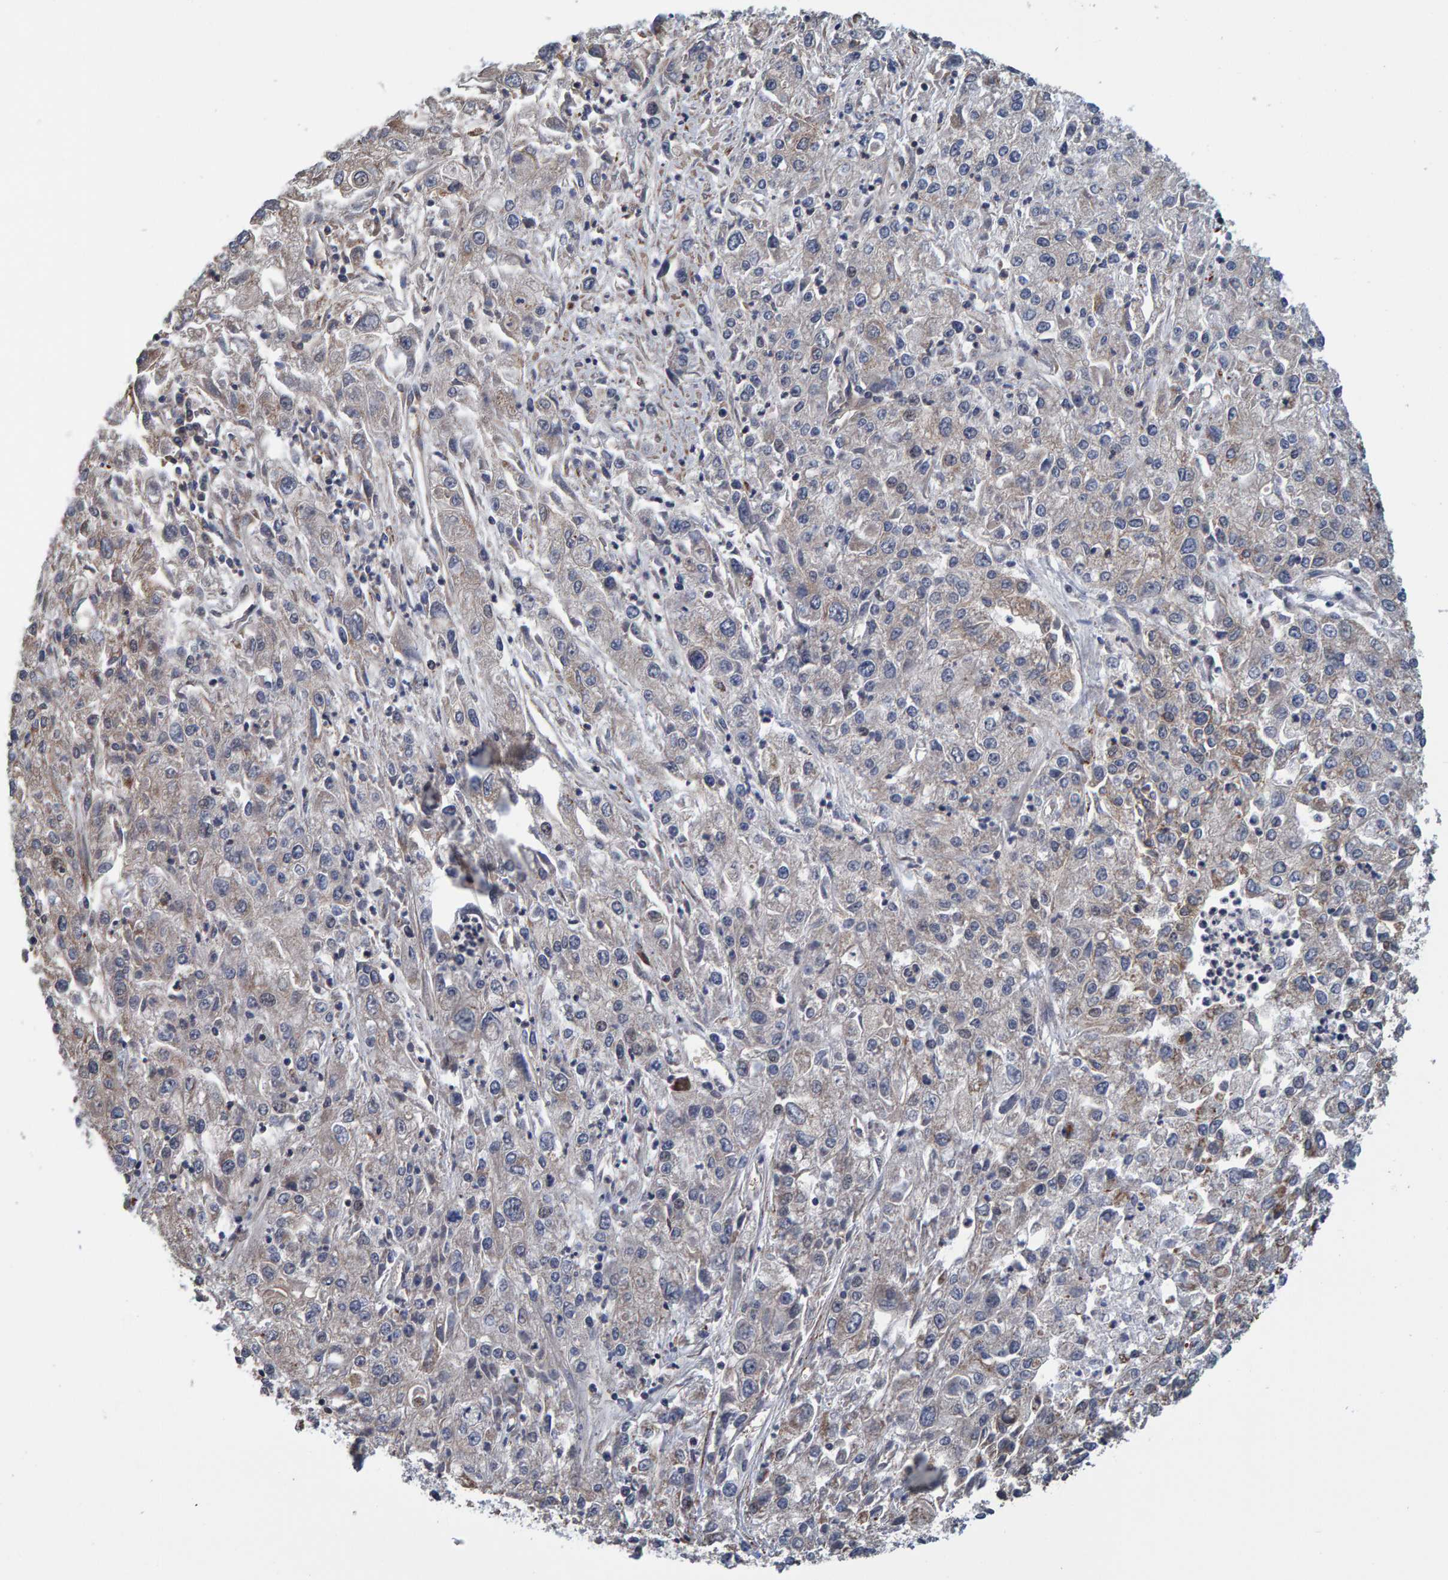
{"staining": {"intensity": "negative", "quantity": "none", "location": "none"}, "tissue": "endometrial cancer", "cell_type": "Tumor cells", "image_type": "cancer", "snomed": [{"axis": "morphology", "description": "Adenocarcinoma, NOS"}, {"axis": "topography", "description": "Endometrium"}], "caption": "A micrograph of endometrial cancer stained for a protein shows no brown staining in tumor cells.", "gene": "SCRN2", "patient": {"sex": "female", "age": 49}}